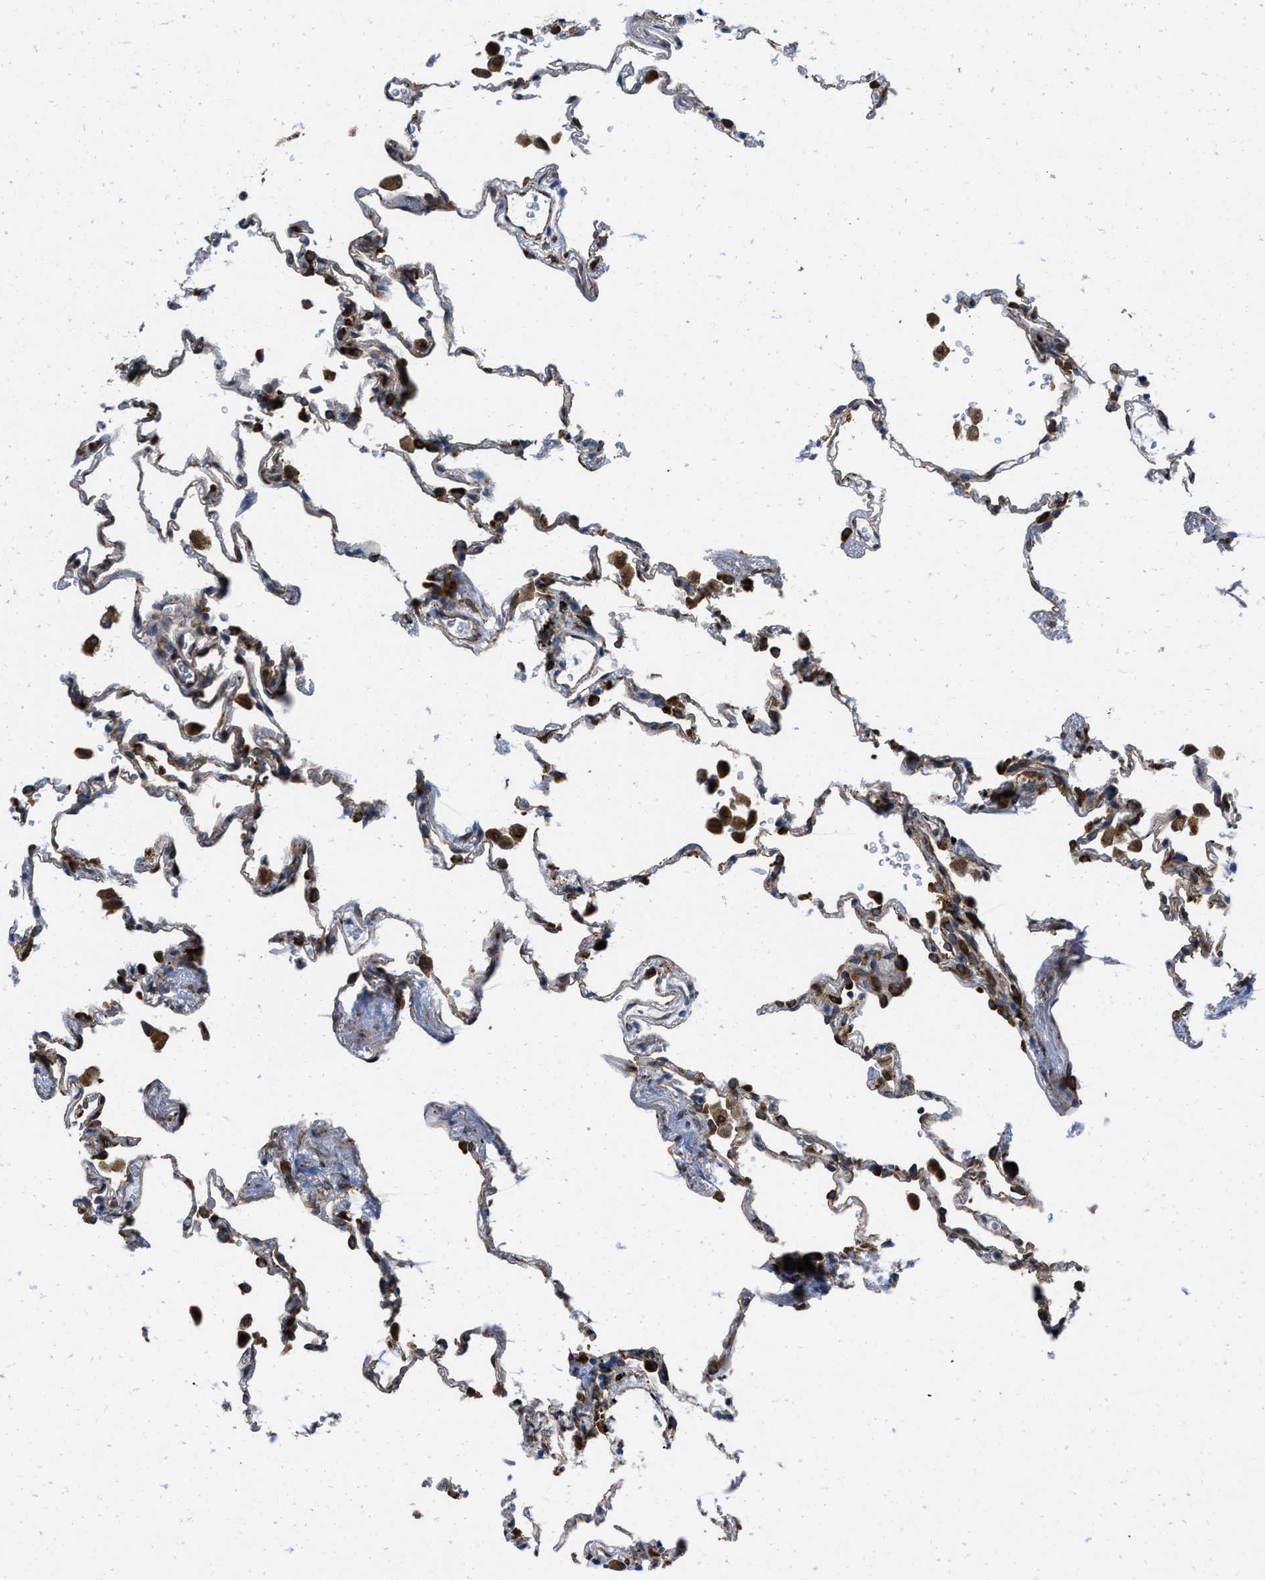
{"staining": {"intensity": "strong", "quantity": "25%-75%", "location": "cytoplasmic/membranous"}, "tissue": "lung", "cell_type": "Alveolar cells", "image_type": "normal", "snomed": [{"axis": "morphology", "description": "Normal tissue, NOS"}, {"axis": "morphology", "description": "Inflammation, NOS"}, {"axis": "topography", "description": "Lung"}], "caption": "Lung was stained to show a protein in brown. There is high levels of strong cytoplasmic/membranous expression in about 25%-75% of alveolar cells. Using DAB (brown) and hematoxylin (blue) stains, captured at high magnification using brightfield microscopy.", "gene": "ERLIN2", "patient": {"sex": "male", "age": 69}}